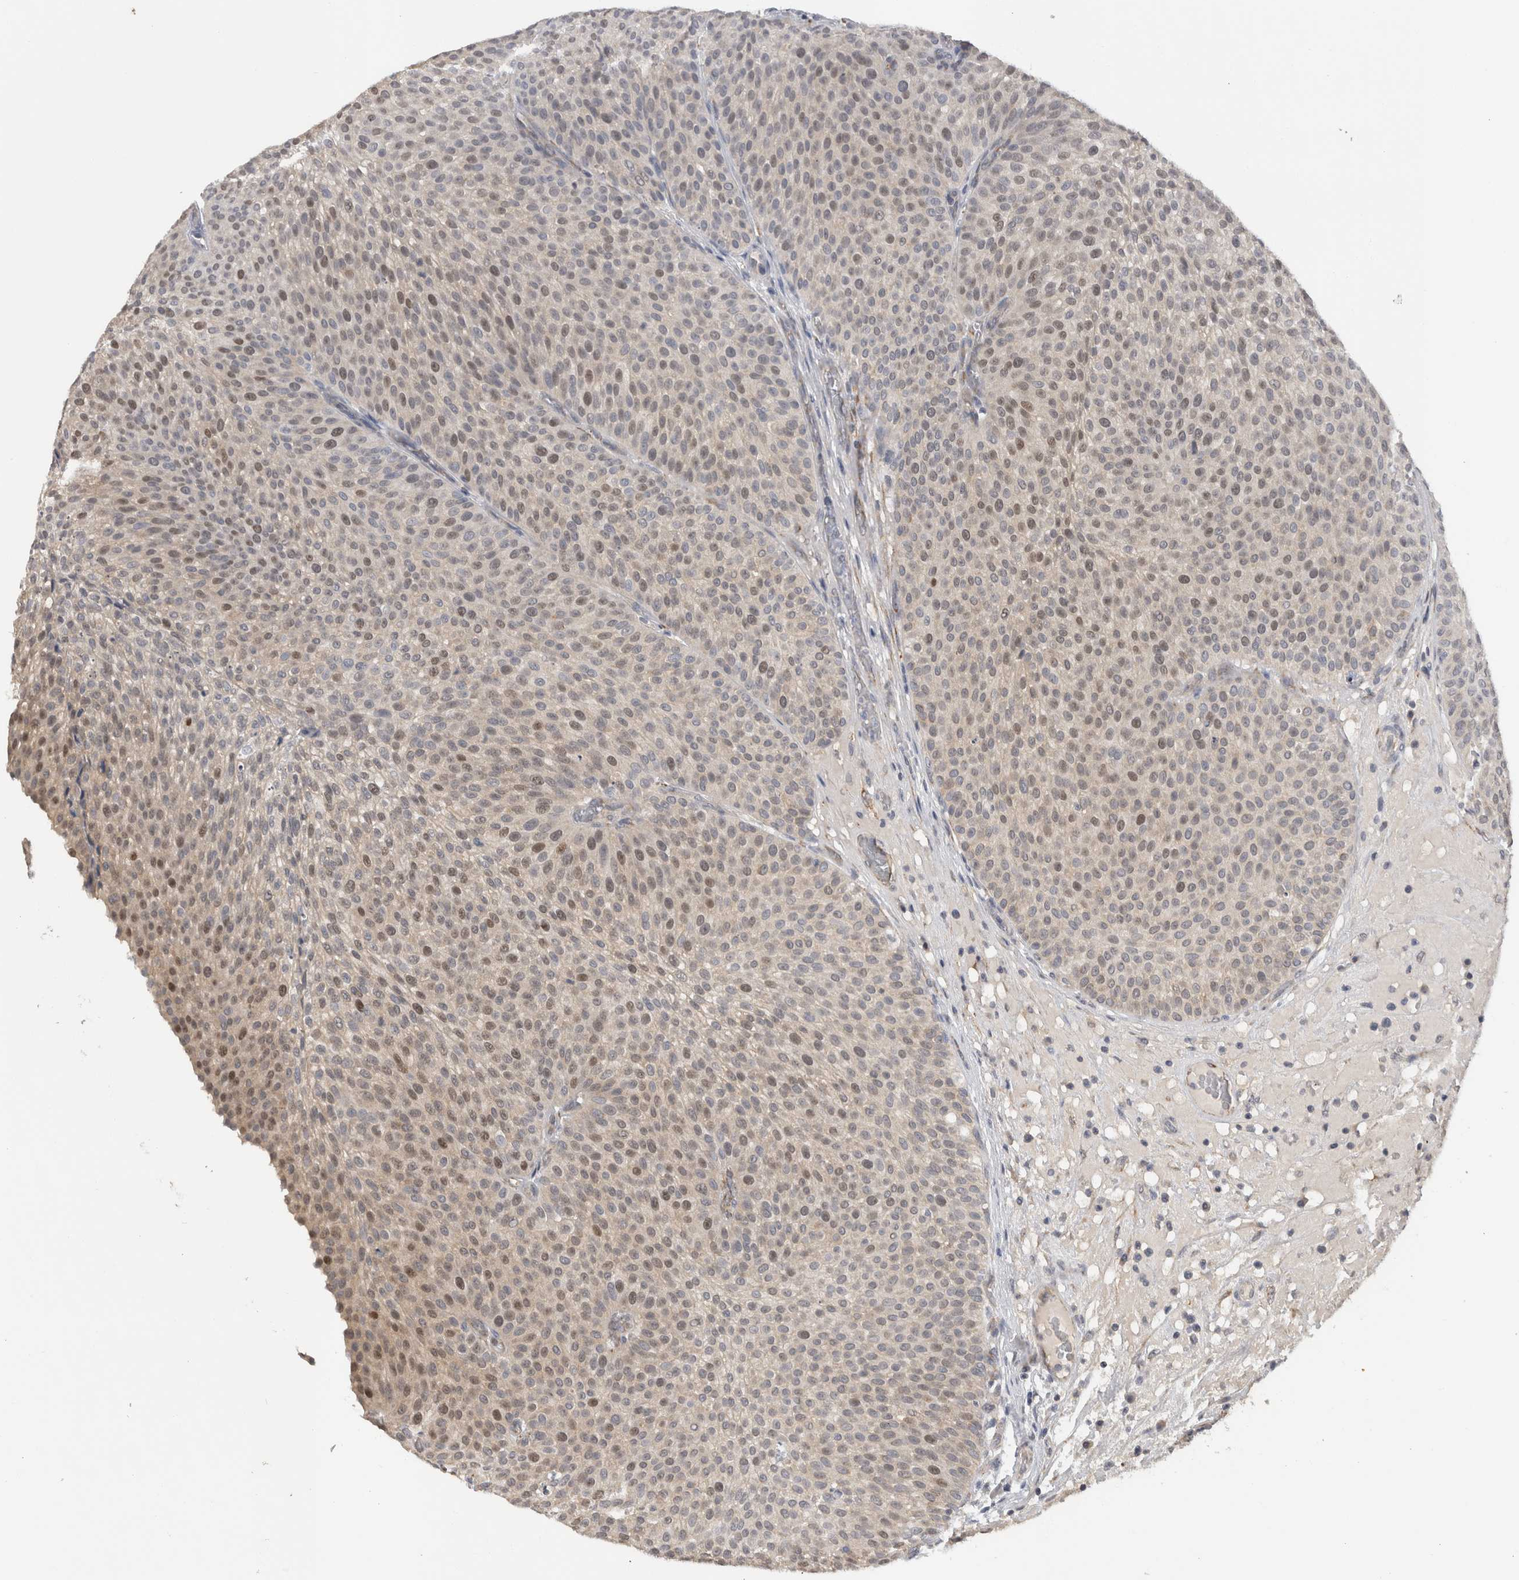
{"staining": {"intensity": "moderate", "quantity": ">75%", "location": "nuclear"}, "tissue": "urothelial cancer", "cell_type": "Tumor cells", "image_type": "cancer", "snomed": [{"axis": "morphology", "description": "Normal tissue, NOS"}, {"axis": "morphology", "description": "Urothelial carcinoma, Low grade"}, {"axis": "topography", "description": "Smooth muscle"}, {"axis": "topography", "description": "Urinary bladder"}], "caption": "Protein expression analysis of urothelial cancer exhibits moderate nuclear staining in approximately >75% of tumor cells.", "gene": "DYRK2", "patient": {"sex": "male", "age": 60}}